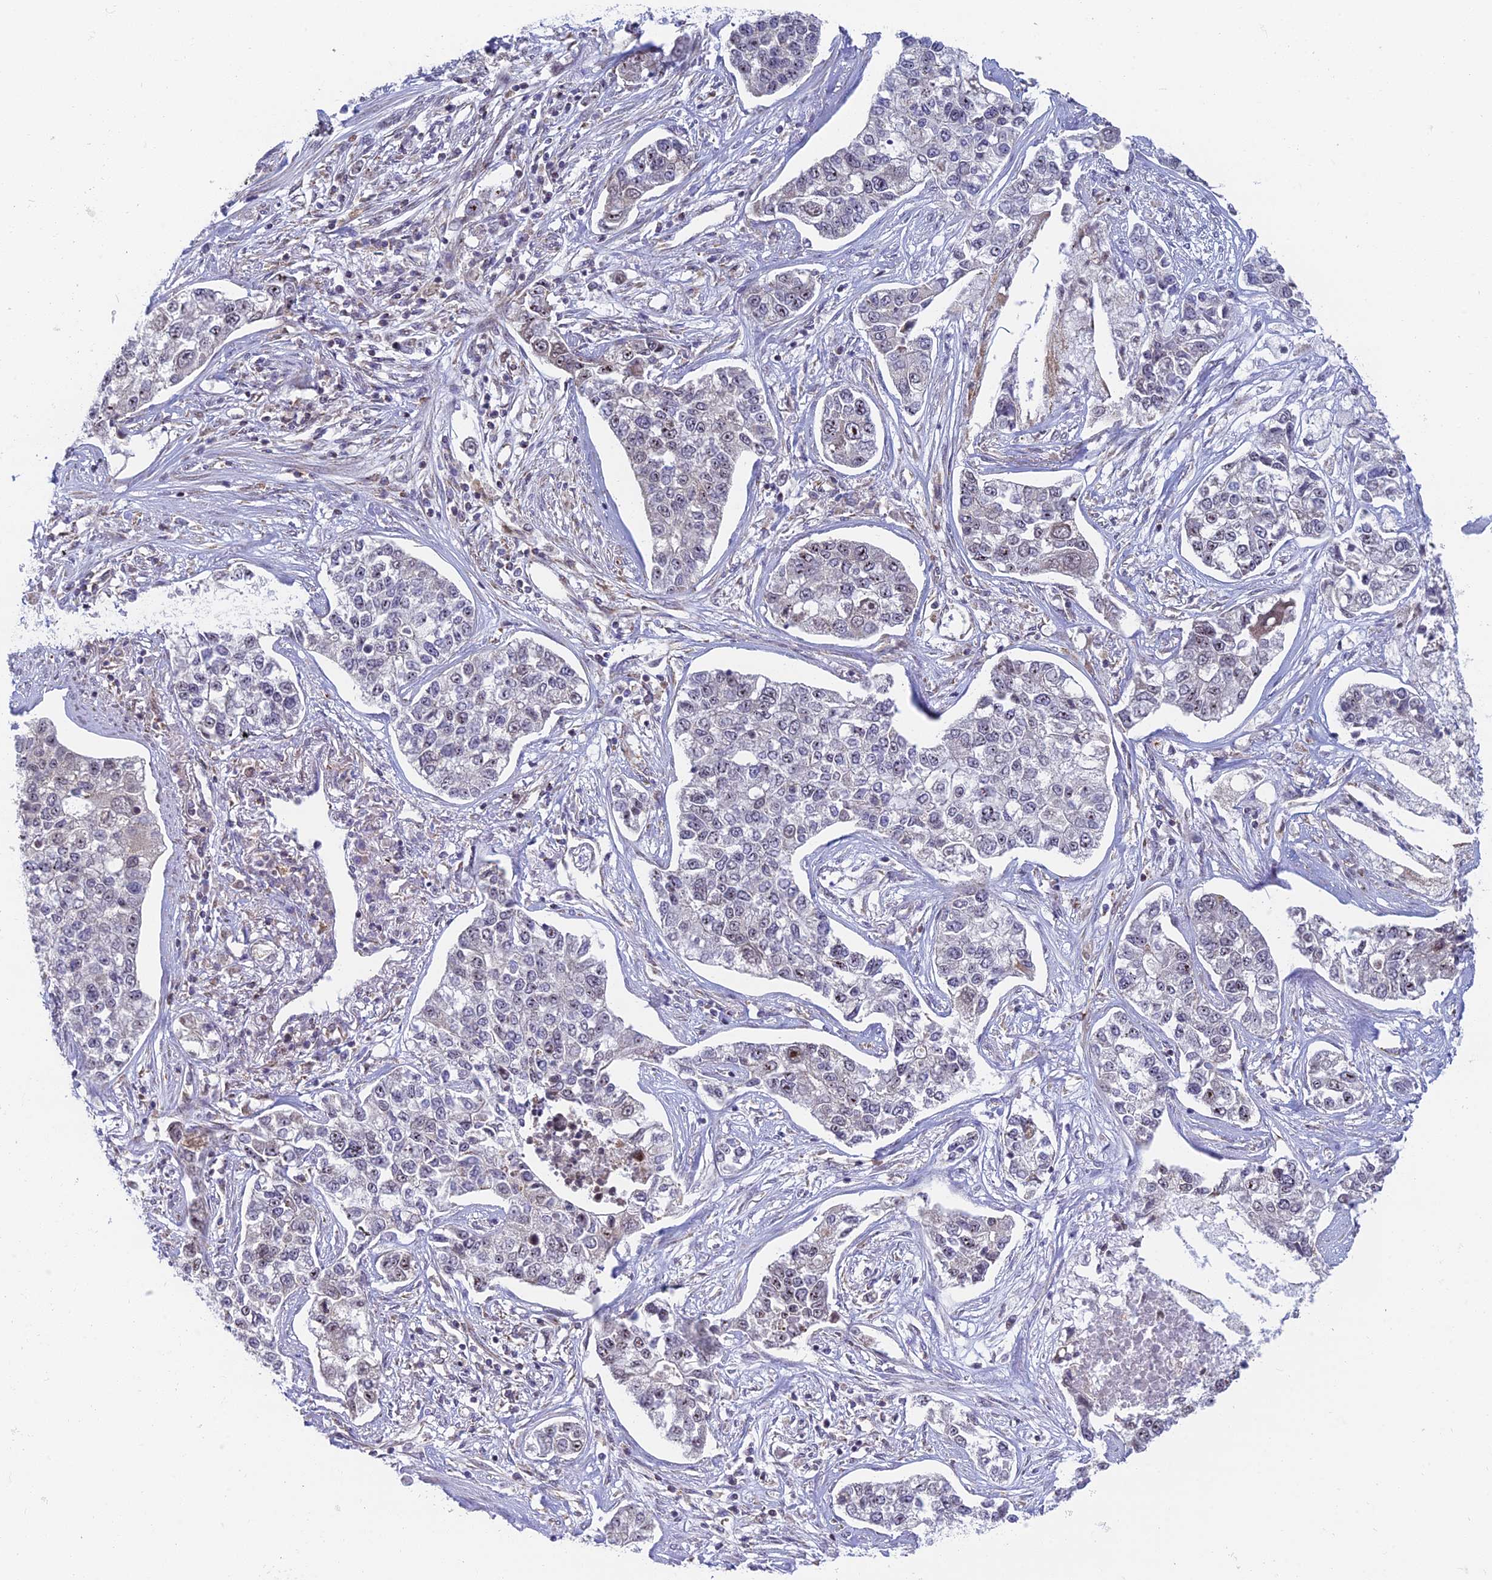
{"staining": {"intensity": "weak", "quantity": "<25%", "location": "nuclear"}, "tissue": "lung cancer", "cell_type": "Tumor cells", "image_type": "cancer", "snomed": [{"axis": "morphology", "description": "Adenocarcinoma, NOS"}, {"axis": "topography", "description": "Lung"}], "caption": "Histopathology image shows no protein expression in tumor cells of lung adenocarcinoma tissue.", "gene": "HOOK2", "patient": {"sex": "male", "age": 49}}